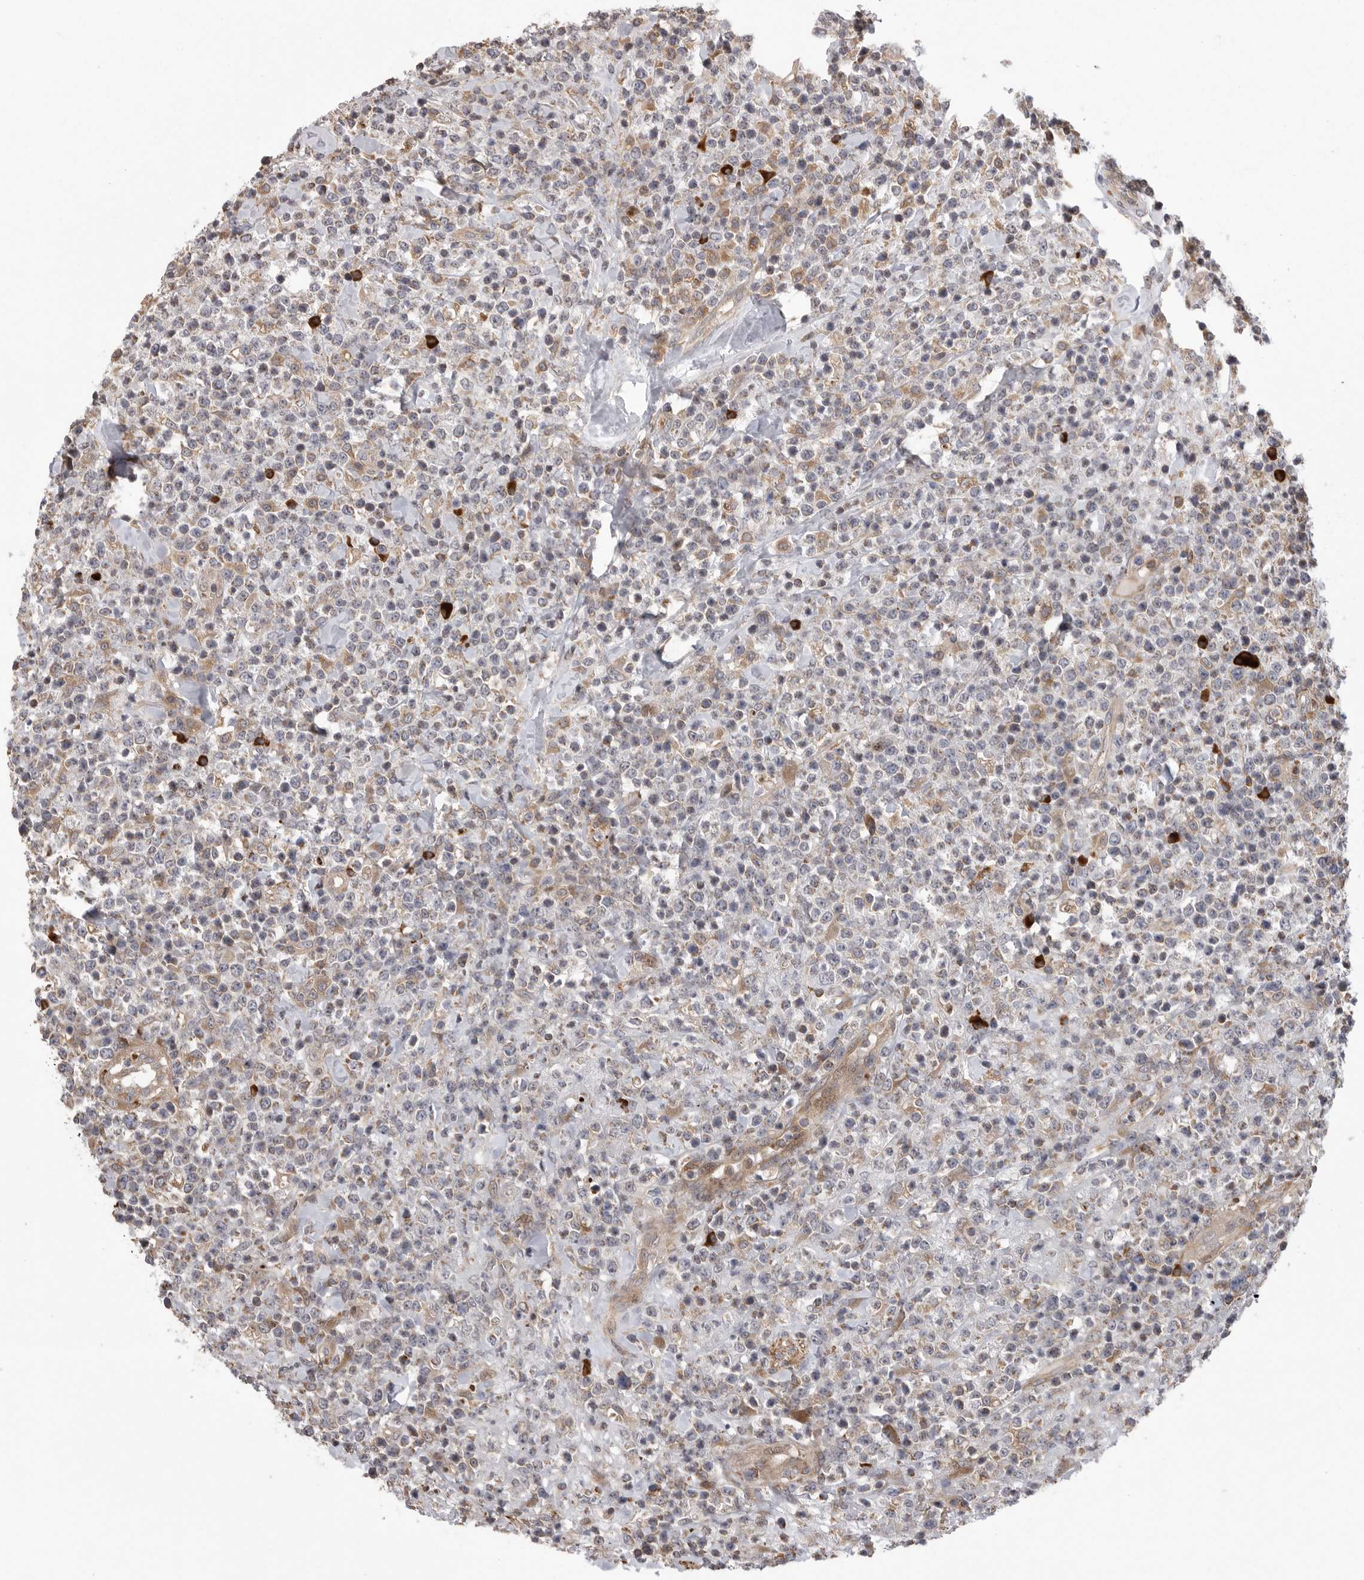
{"staining": {"intensity": "negative", "quantity": "none", "location": "none"}, "tissue": "lymphoma", "cell_type": "Tumor cells", "image_type": "cancer", "snomed": [{"axis": "morphology", "description": "Malignant lymphoma, non-Hodgkin's type, High grade"}, {"axis": "topography", "description": "Colon"}], "caption": "The IHC micrograph has no significant positivity in tumor cells of high-grade malignant lymphoma, non-Hodgkin's type tissue.", "gene": "OXR1", "patient": {"sex": "female", "age": 53}}